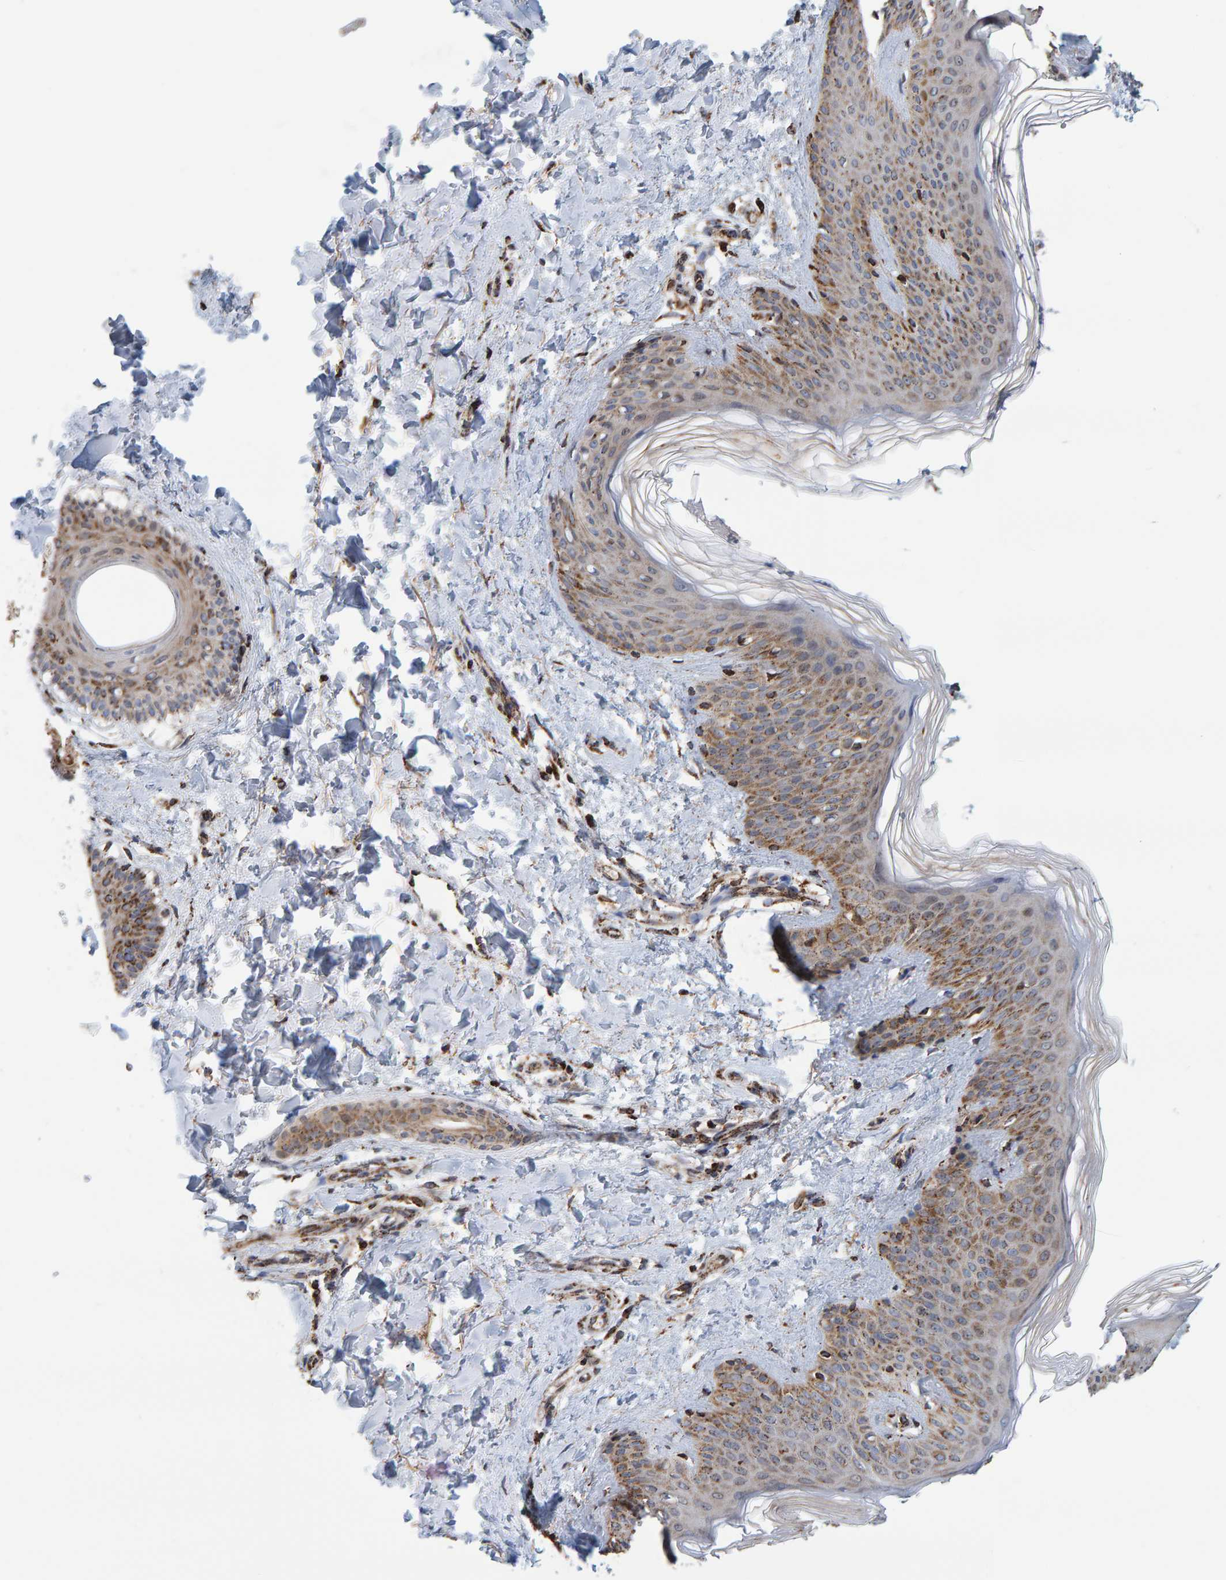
{"staining": {"intensity": "moderate", "quantity": ">75%", "location": "cytoplasmic/membranous"}, "tissue": "skin", "cell_type": "Fibroblasts", "image_type": "normal", "snomed": [{"axis": "morphology", "description": "Normal tissue, NOS"}, {"axis": "morphology", "description": "Neoplasm, benign, NOS"}, {"axis": "topography", "description": "Skin"}, {"axis": "topography", "description": "Soft tissue"}], "caption": "A histopathology image showing moderate cytoplasmic/membranous positivity in approximately >75% of fibroblasts in benign skin, as visualized by brown immunohistochemical staining.", "gene": "MRPL45", "patient": {"sex": "male", "age": 26}}